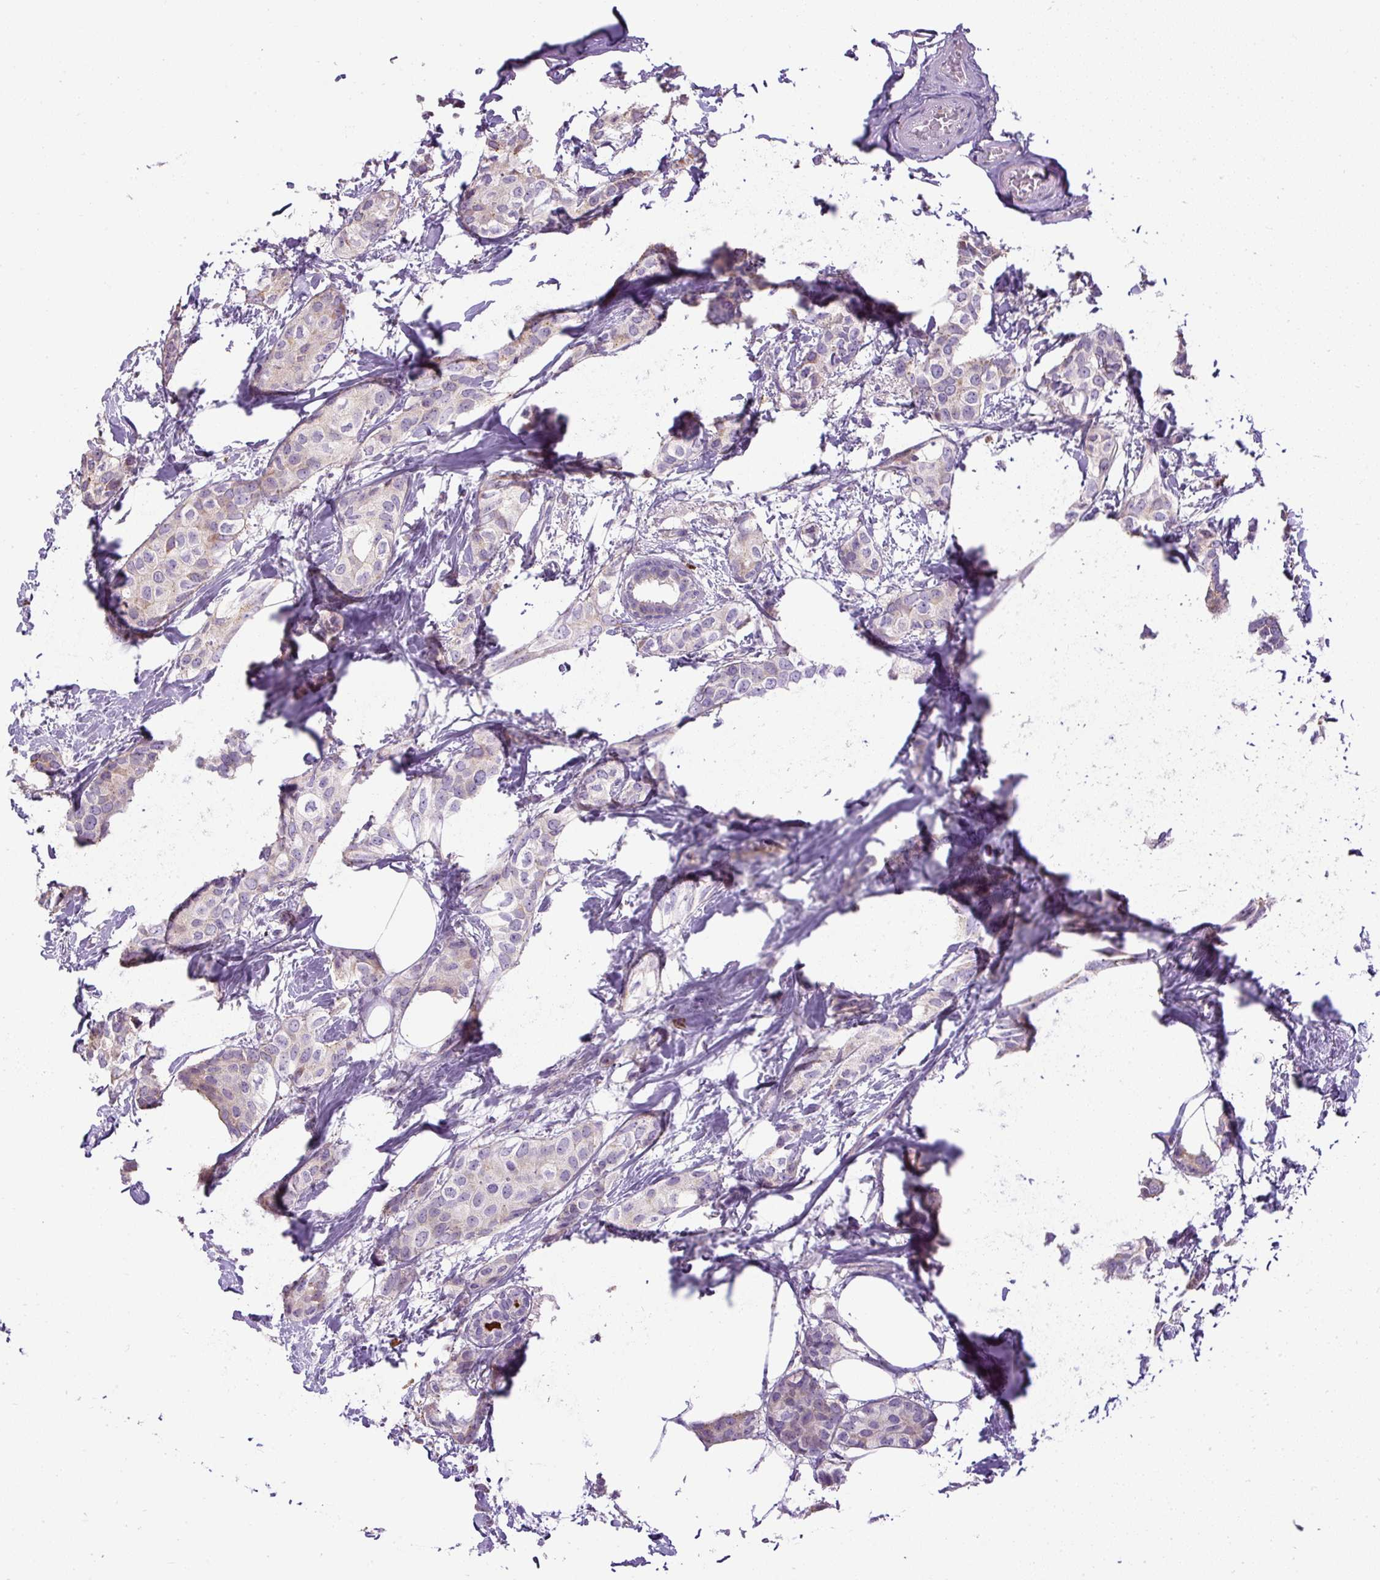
{"staining": {"intensity": "weak", "quantity": "<25%", "location": "cytoplasmic/membranous"}, "tissue": "breast cancer", "cell_type": "Tumor cells", "image_type": "cancer", "snomed": [{"axis": "morphology", "description": "Duct carcinoma"}, {"axis": "topography", "description": "Breast"}], "caption": "Tumor cells show no significant protein expression in breast invasive ductal carcinoma.", "gene": "CFAP47", "patient": {"sex": "female", "age": 73}}